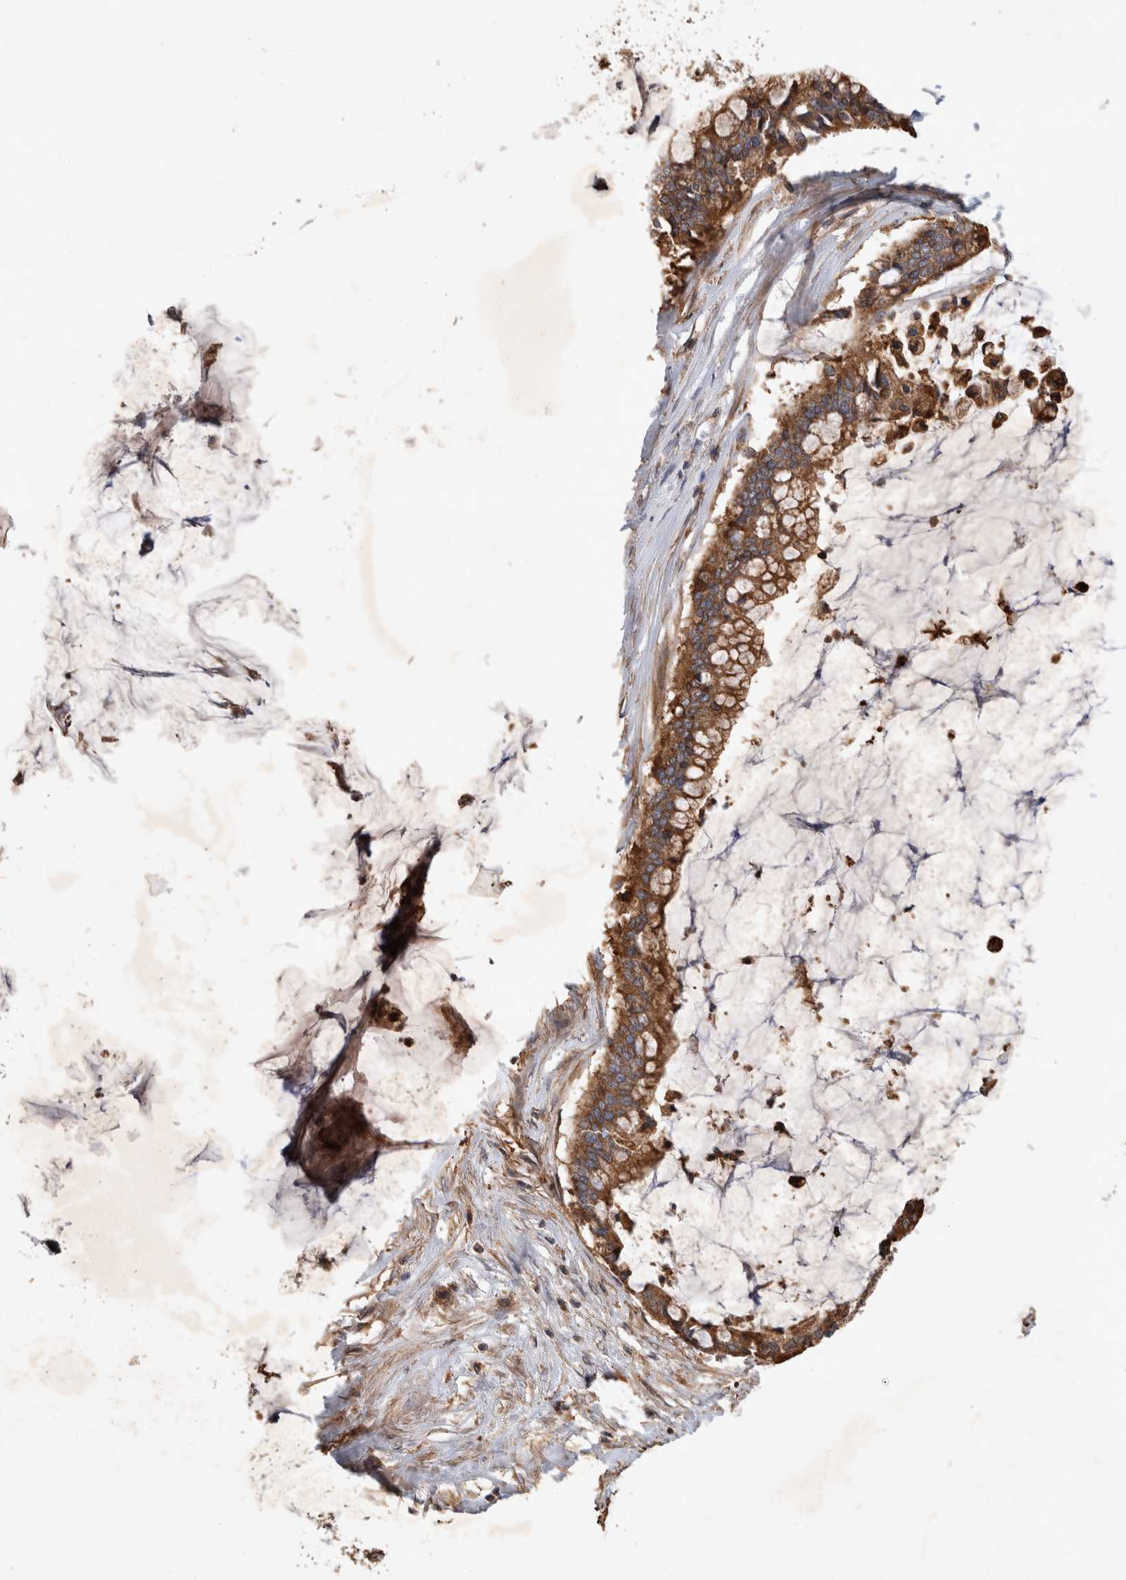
{"staining": {"intensity": "strong", "quantity": ">75%", "location": "cytoplasmic/membranous"}, "tissue": "pancreatic cancer", "cell_type": "Tumor cells", "image_type": "cancer", "snomed": [{"axis": "morphology", "description": "Adenocarcinoma, NOS"}, {"axis": "topography", "description": "Pancreas"}], "caption": "Tumor cells reveal high levels of strong cytoplasmic/membranous positivity in about >75% of cells in human adenocarcinoma (pancreatic).", "gene": "SERAC1", "patient": {"sex": "male", "age": 41}}